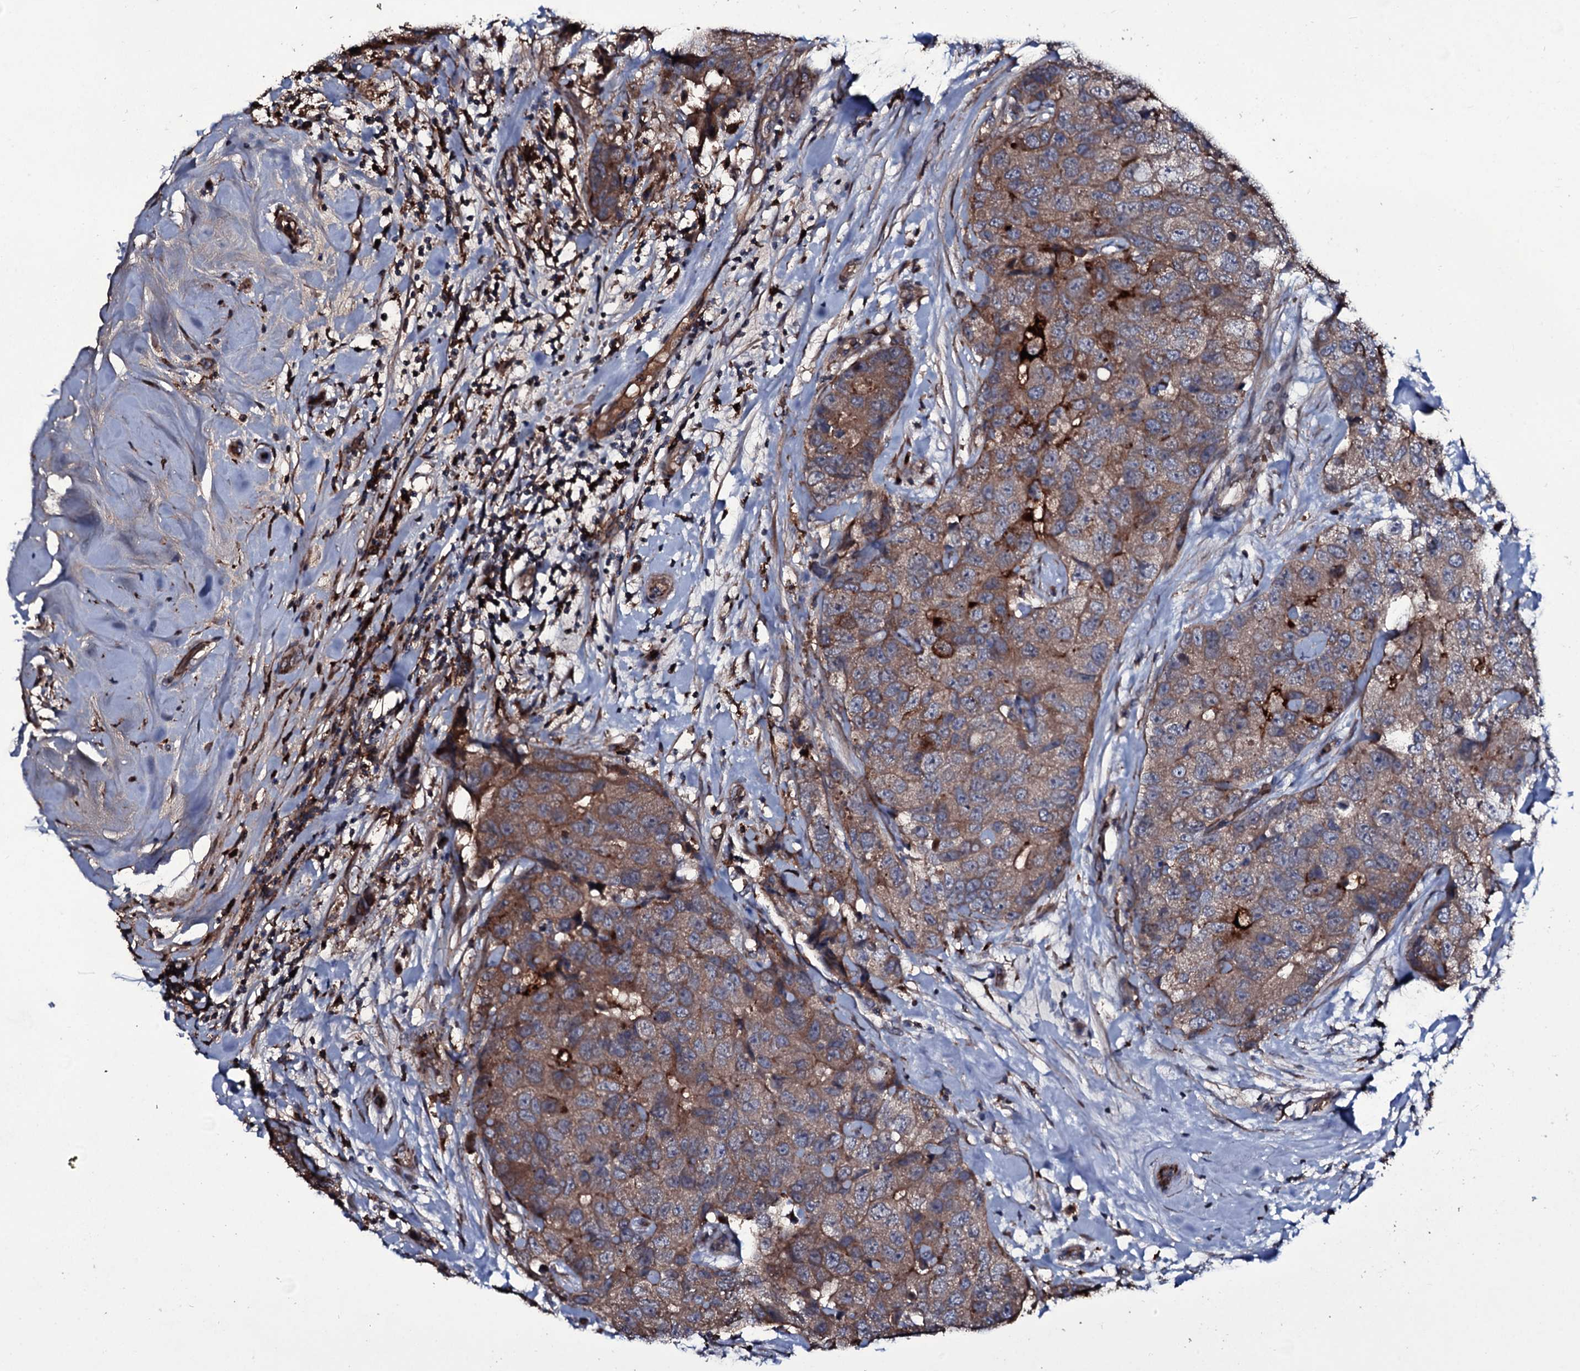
{"staining": {"intensity": "moderate", "quantity": ">75%", "location": "cytoplasmic/membranous"}, "tissue": "breast cancer", "cell_type": "Tumor cells", "image_type": "cancer", "snomed": [{"axis": "morphology", "description": "Duct carcinoma"}, {"axis": "topography", "description": "Breast"}], "caption": "Breast invasive ductal carcinoma stained with DAB IHC reveals medium levels of moderate cytoplasmic/membranous positivity in about >75% of tumor cells.", "gene": "ZSWIM8", "patient": {"sex": "female", "age": 62}}